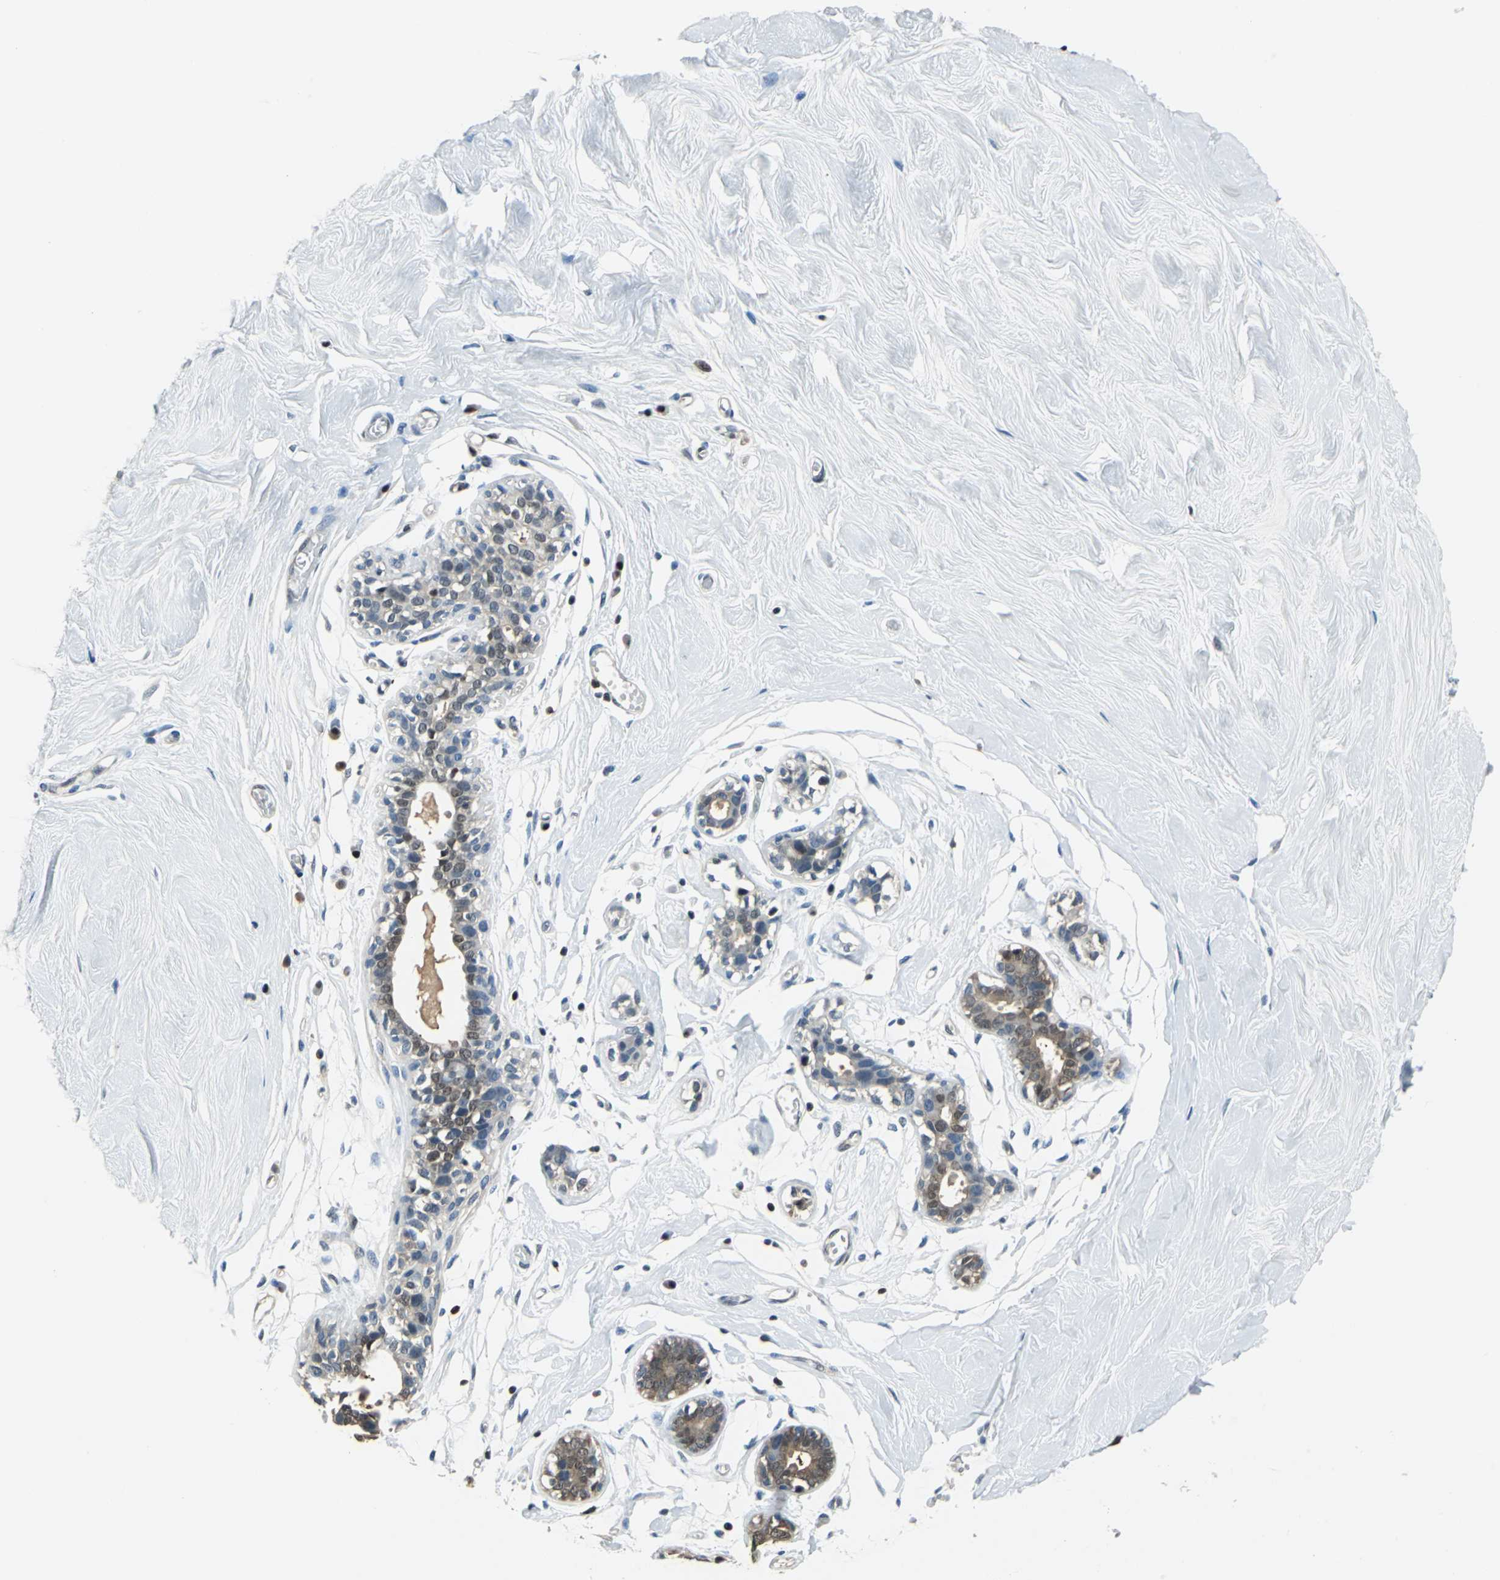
{"staining": {"intensity": "negative", "quantity": "none", "location": "none"}, "tissue": "breast", "cell_type": "Adipocytes", "image_type": "normal", "snomed": [{"axis": "morphology", "description": "Normal tissue, NOS"}, {"axis": "topography", "description": "Breast"}, {"axis": "topography", "description": "Soft tissue"}], "caption": "Adipocytes are negative for protein expression in benign human breast. (DAB (3,3'-diaminobenzidine) IHC with hematoxylin counter stain).", "gene": "PSME1", "patient": {"sex": "female", "age": 25}}